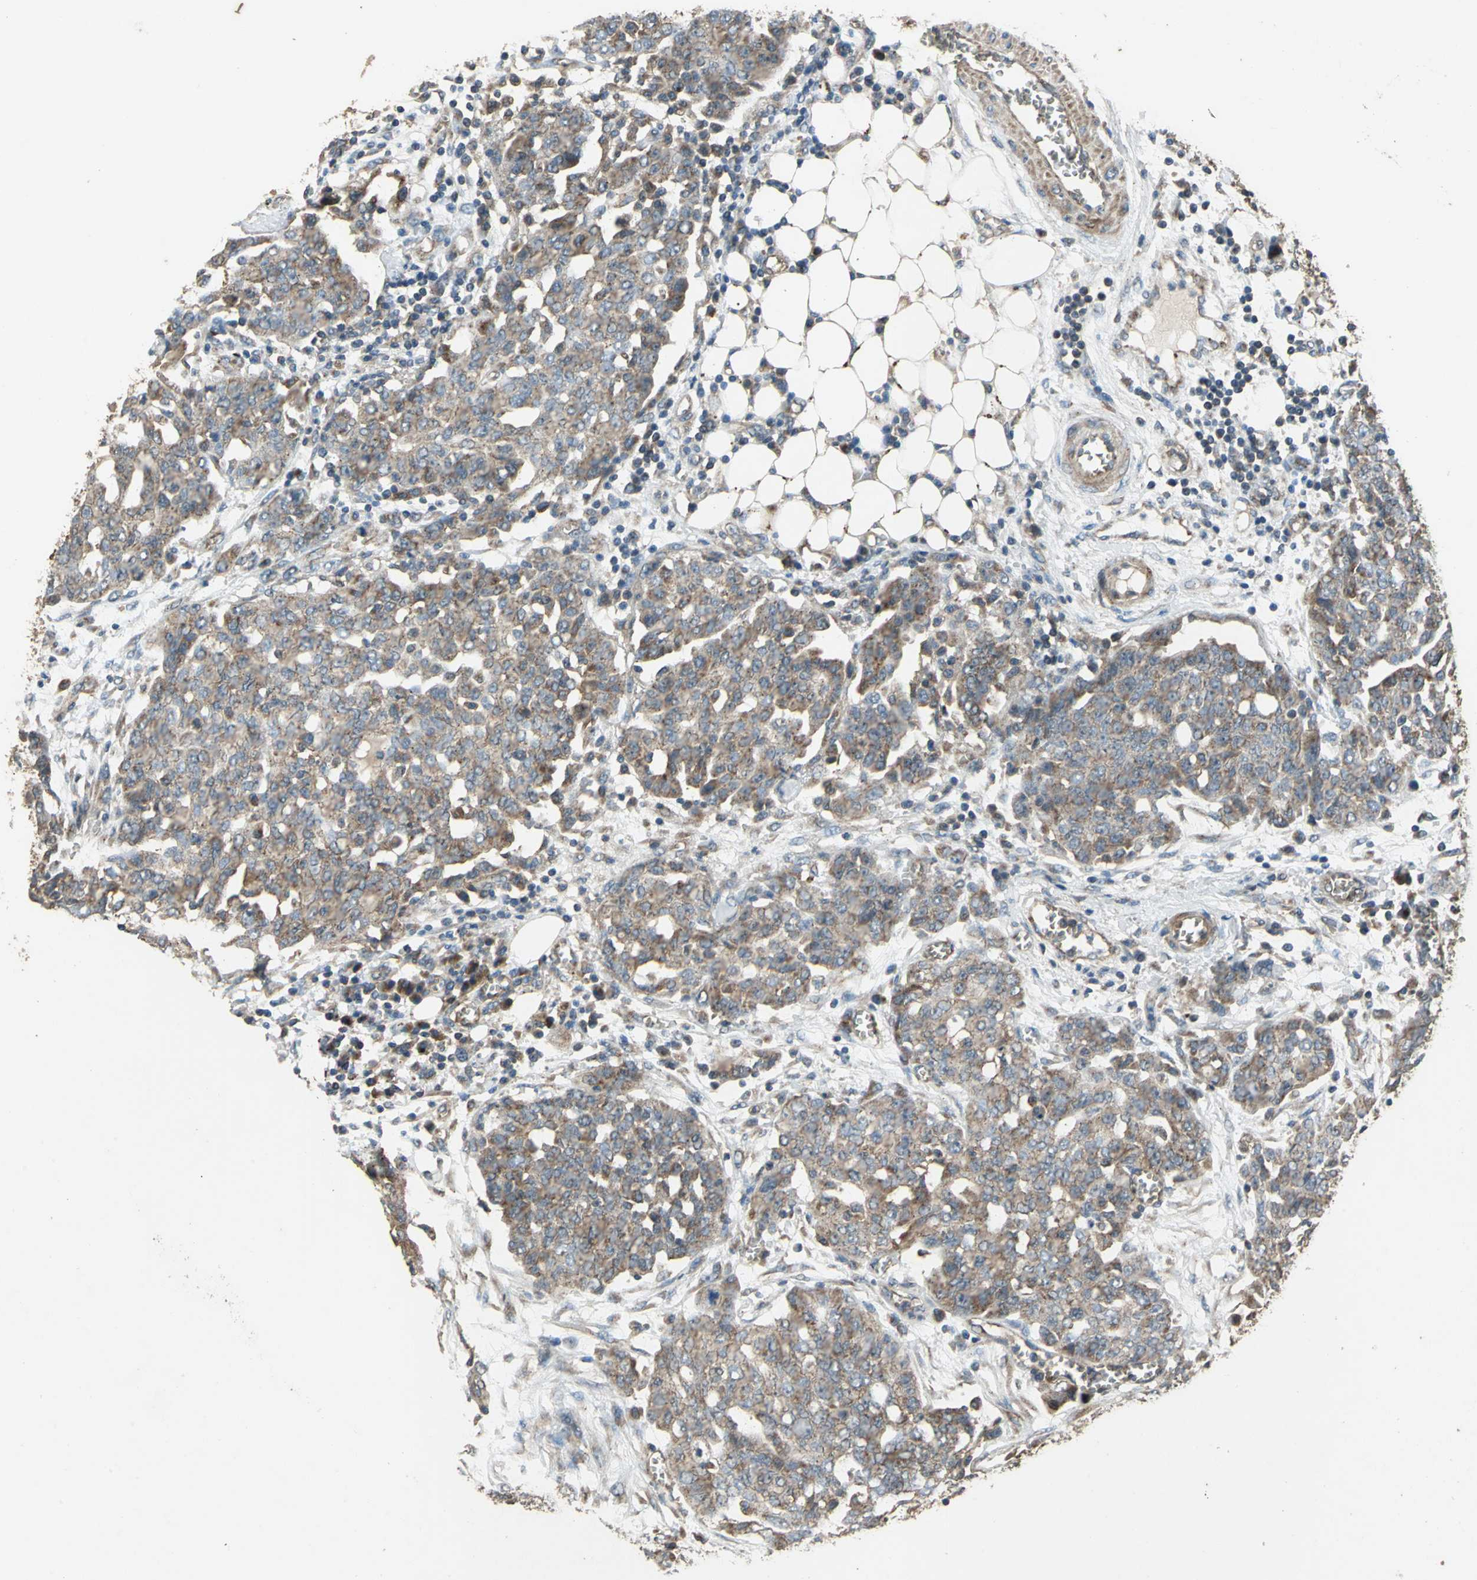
{"staining": {"intensity": "moderate", "quantity": ">75%", "location": "cytoplasmic/membranous"}, "tissue": "ovarian cancer", "cell_type": "Tumor cells", "image_type": "cancer", "snomed": [{"axis": "morphology", "description": "Cystadenocarcinoma, serous, NOS"}, {"axis": "topography", "description": "Soft tissue"}, {"axis": "topography", "description": "Ovary"}], "caption": "Serous cystadenocarcinoma (ovarian) stained for a protein (brown) displays moderate cytoplasmic/membranous positive staining in approximately >75% of tumor cells.", "gene": "POLRMT", "patient": {"sex": "female", "age": 57}}